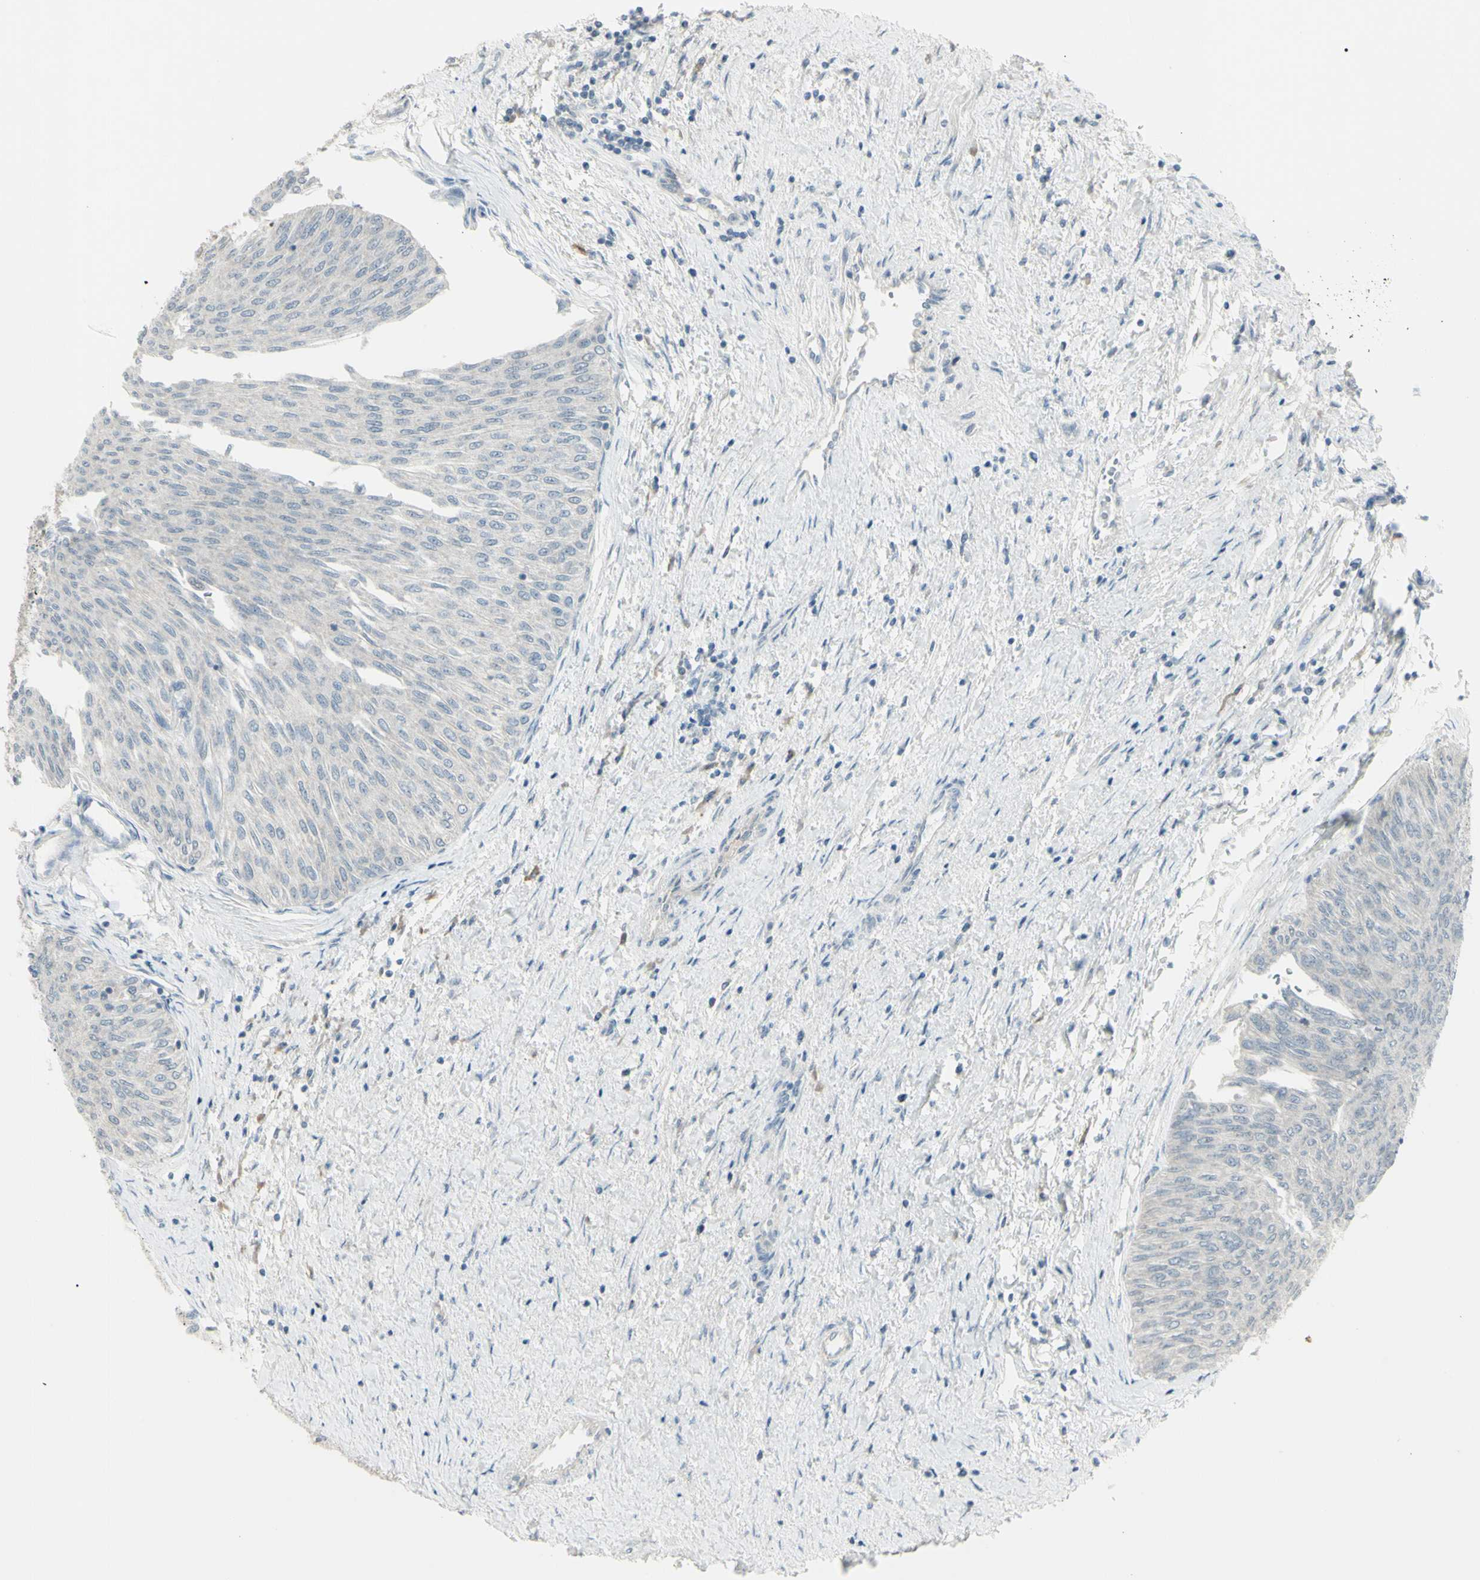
{"staining": {"intensity": "negative", "quantity": "none", "location": "none"}, "tissue": "urothelial cancer", "cell_type": "Tumor cells", "image_type": "cancer", "snomed": [{"axis": "morphology", "description": "Urothelial carcinoma, Low grade"}, {"axis": "topography", "description": "Urinary bladder"}], "caption": "Immunohistochemistry of human urothelial carcinoma (low-grade) displays no staining in tumor cells.", "gene": "SH3GL2", "patient": {"sex": "male", "age": 78}}